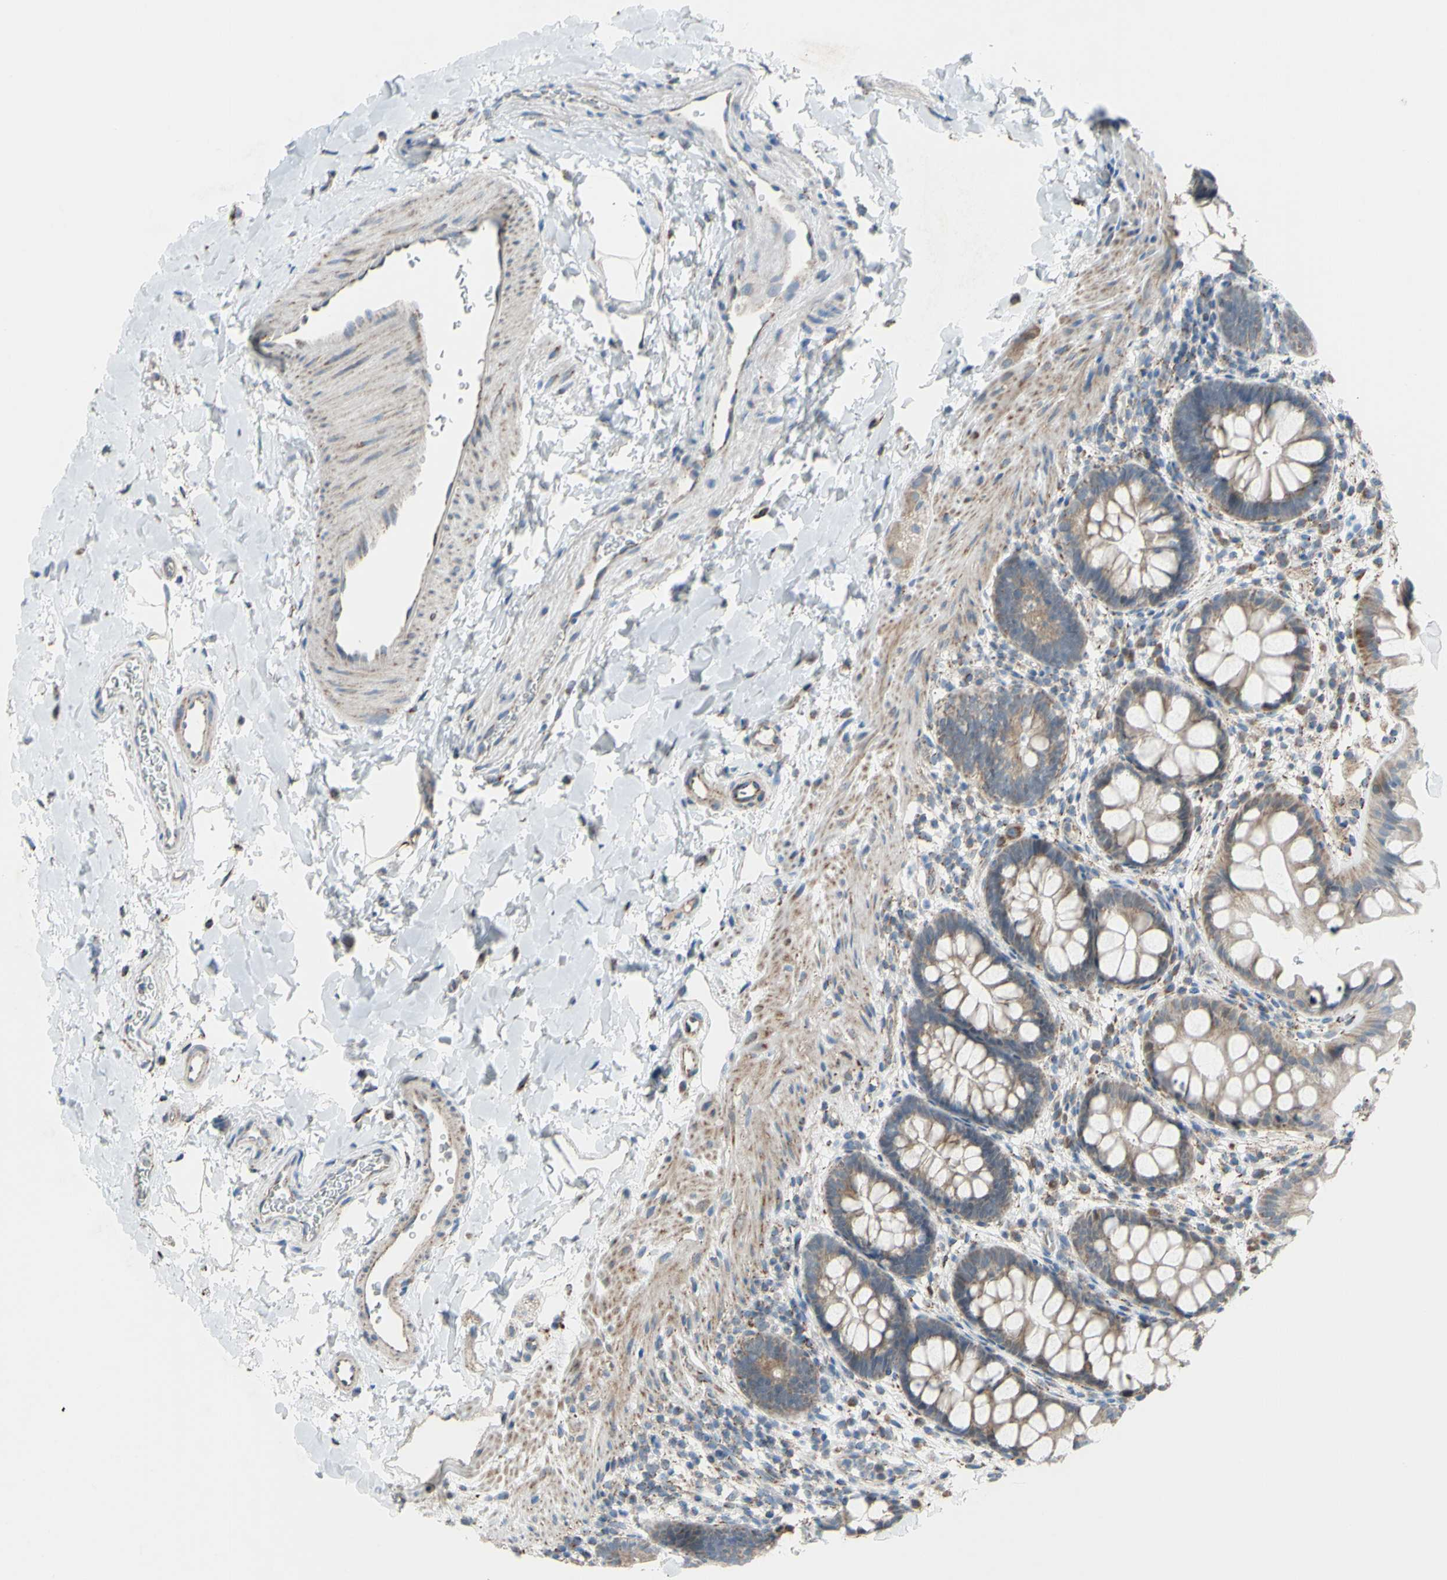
{"staining": {"intensity": "weak", "quantity": ">75%", "location": "cytoplasmic/membranous"}, "tissue": "rectum", "cell_type": "Glandular cells", "image_type": "normal", "snomed": [{"axis": "morphology", "description": "Normal tissue, NOS"}, {"axis": "topography", "description": "Rectum"}], "caption": "Immunohistochemical staining of unremarkable rectum displays low levels of weak cytoplasmic/membranous positivity in about >75% of glandular cells.", "gene": "GLT8D1", "patient": {"sex": "female", "age": 24}}